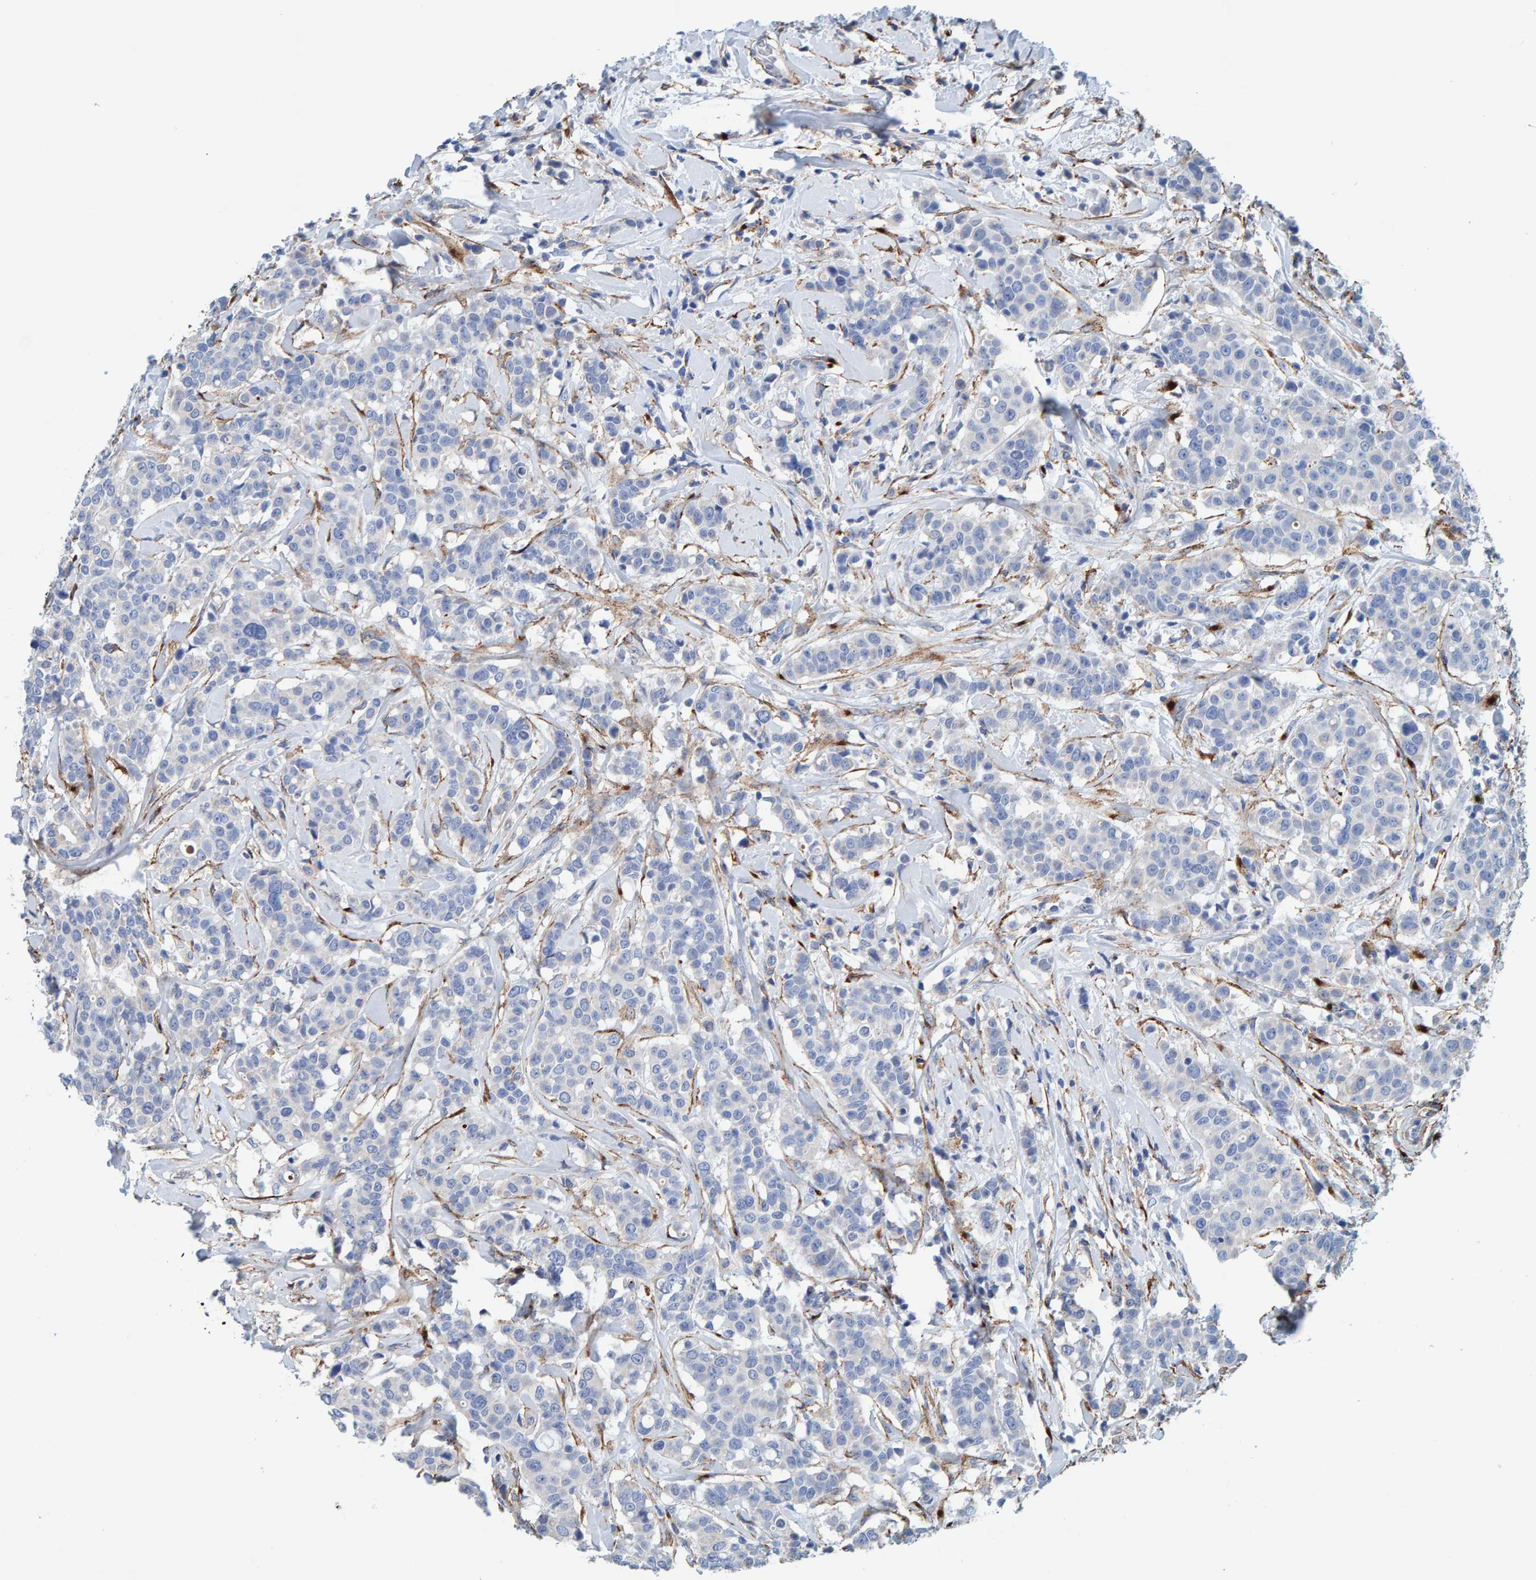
{"staining": {"intensity": "negative", "quantity": "none", "location": "none"}, "tissue": "breast cancer", "cell_type": "Tumor cells", "image_type": "cancer", "snomed": [{"axis": "morphology", "description": "Duct carcinoma"}, {"axis": "topography", "description": "Breast"}], "caption": "Immunohistochemical staining of human breast cancer (intraductal carcinoma) displays no significant expression in tumor cells.", "gene": "LRP1", "patient": {"sex": "female", "age": 27}}